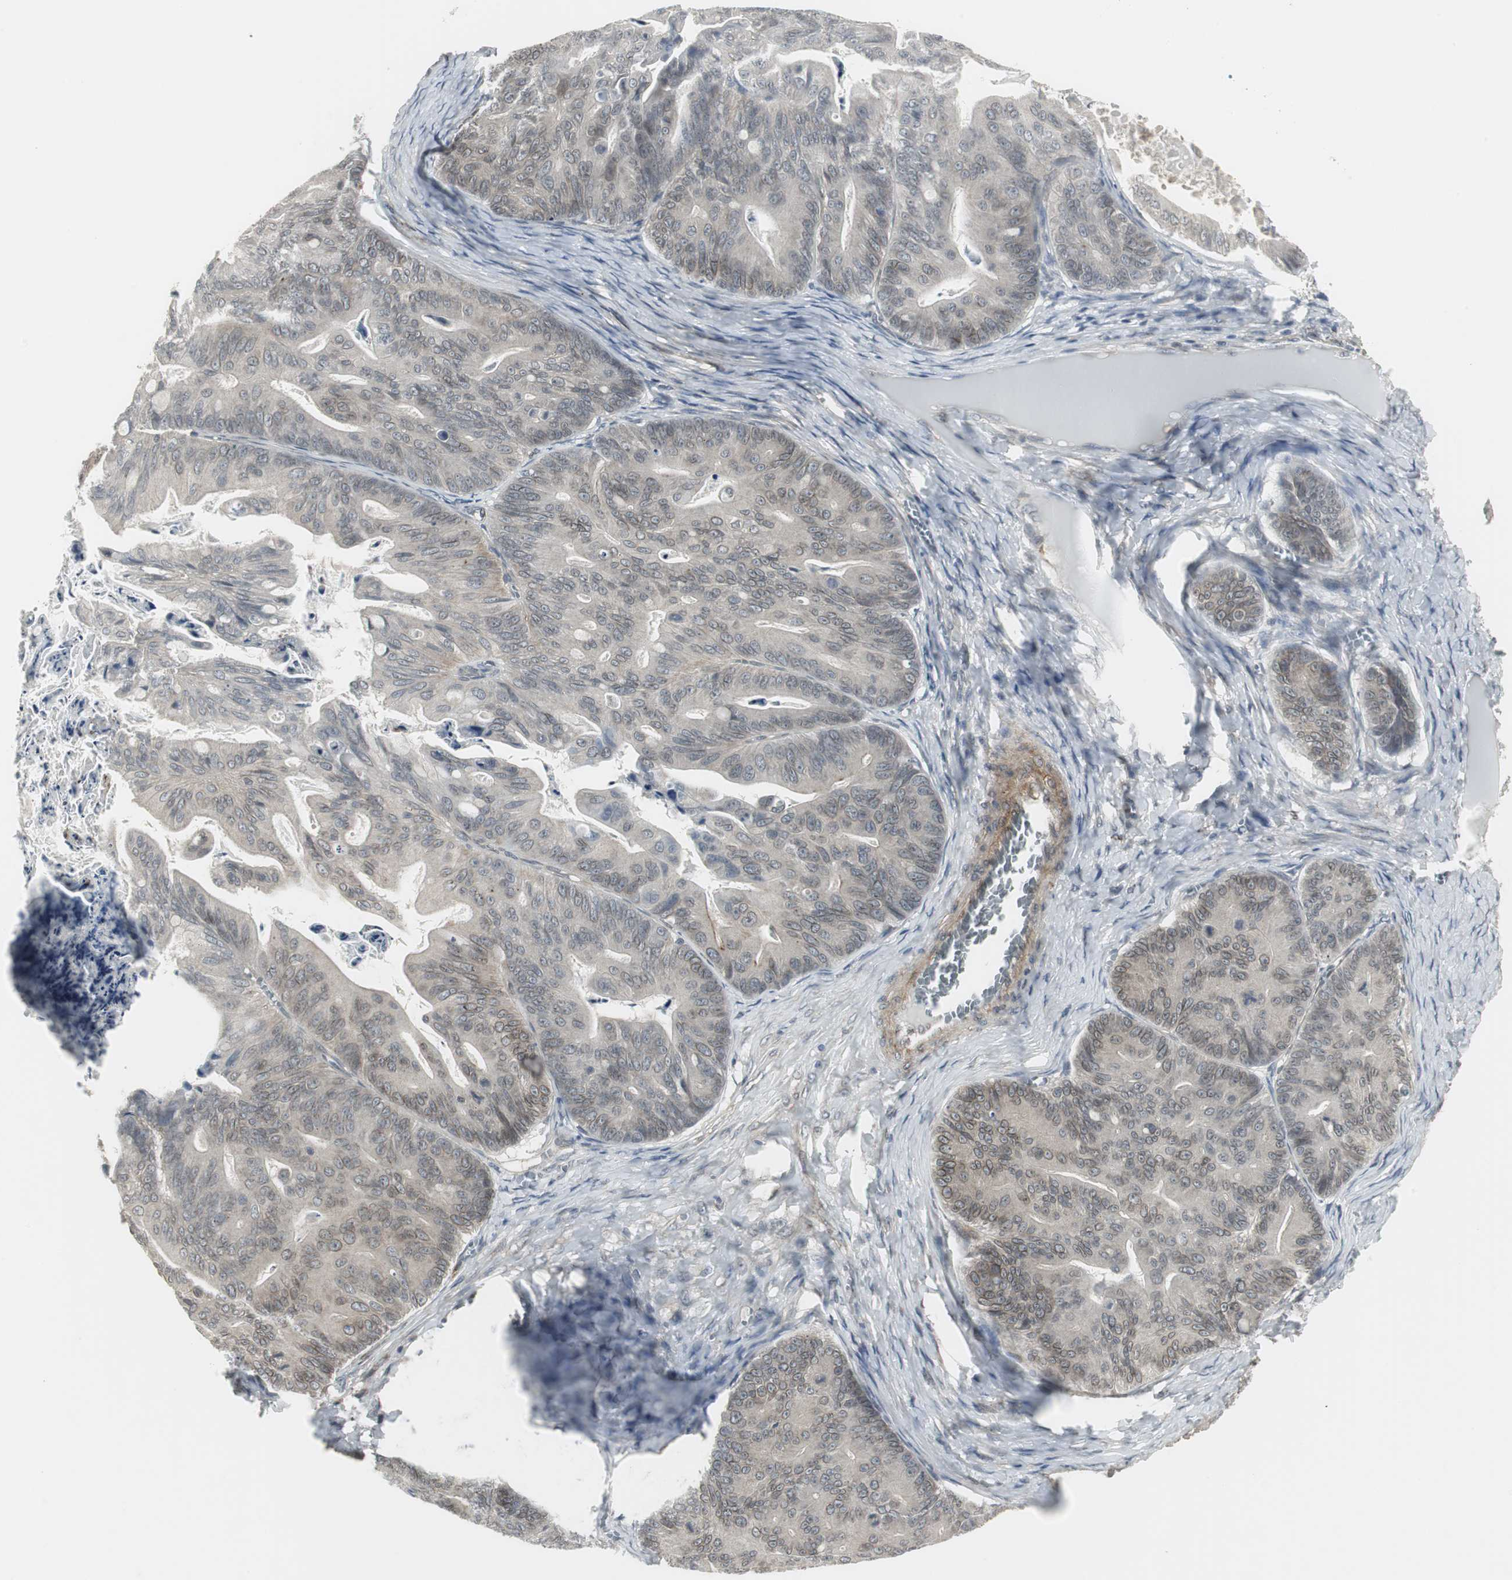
{"staining": {"intensity": "weak", "quantity": "<25%", "location": "cytoplasmic/membranous,nuclear"}, "tissue": "ovarian cancer", "cell_type": "Tumor cells", "image_type": "cancer", "snomed": [{"axis": "morphology", "description": "Cystadenocarcinoma, mucinous, NOS"}, {"axis": "topography", "description": "Ovary"}], "caption": "This micrograph is of ovarian cancer stained with immunohistochemistry (IHC) to label a protein in brown with the nuclei are counter-stained blue. There is no staining in tumor cells.", "gene": "SCYL3", "patient": {"sex": "female", "age": 36}}